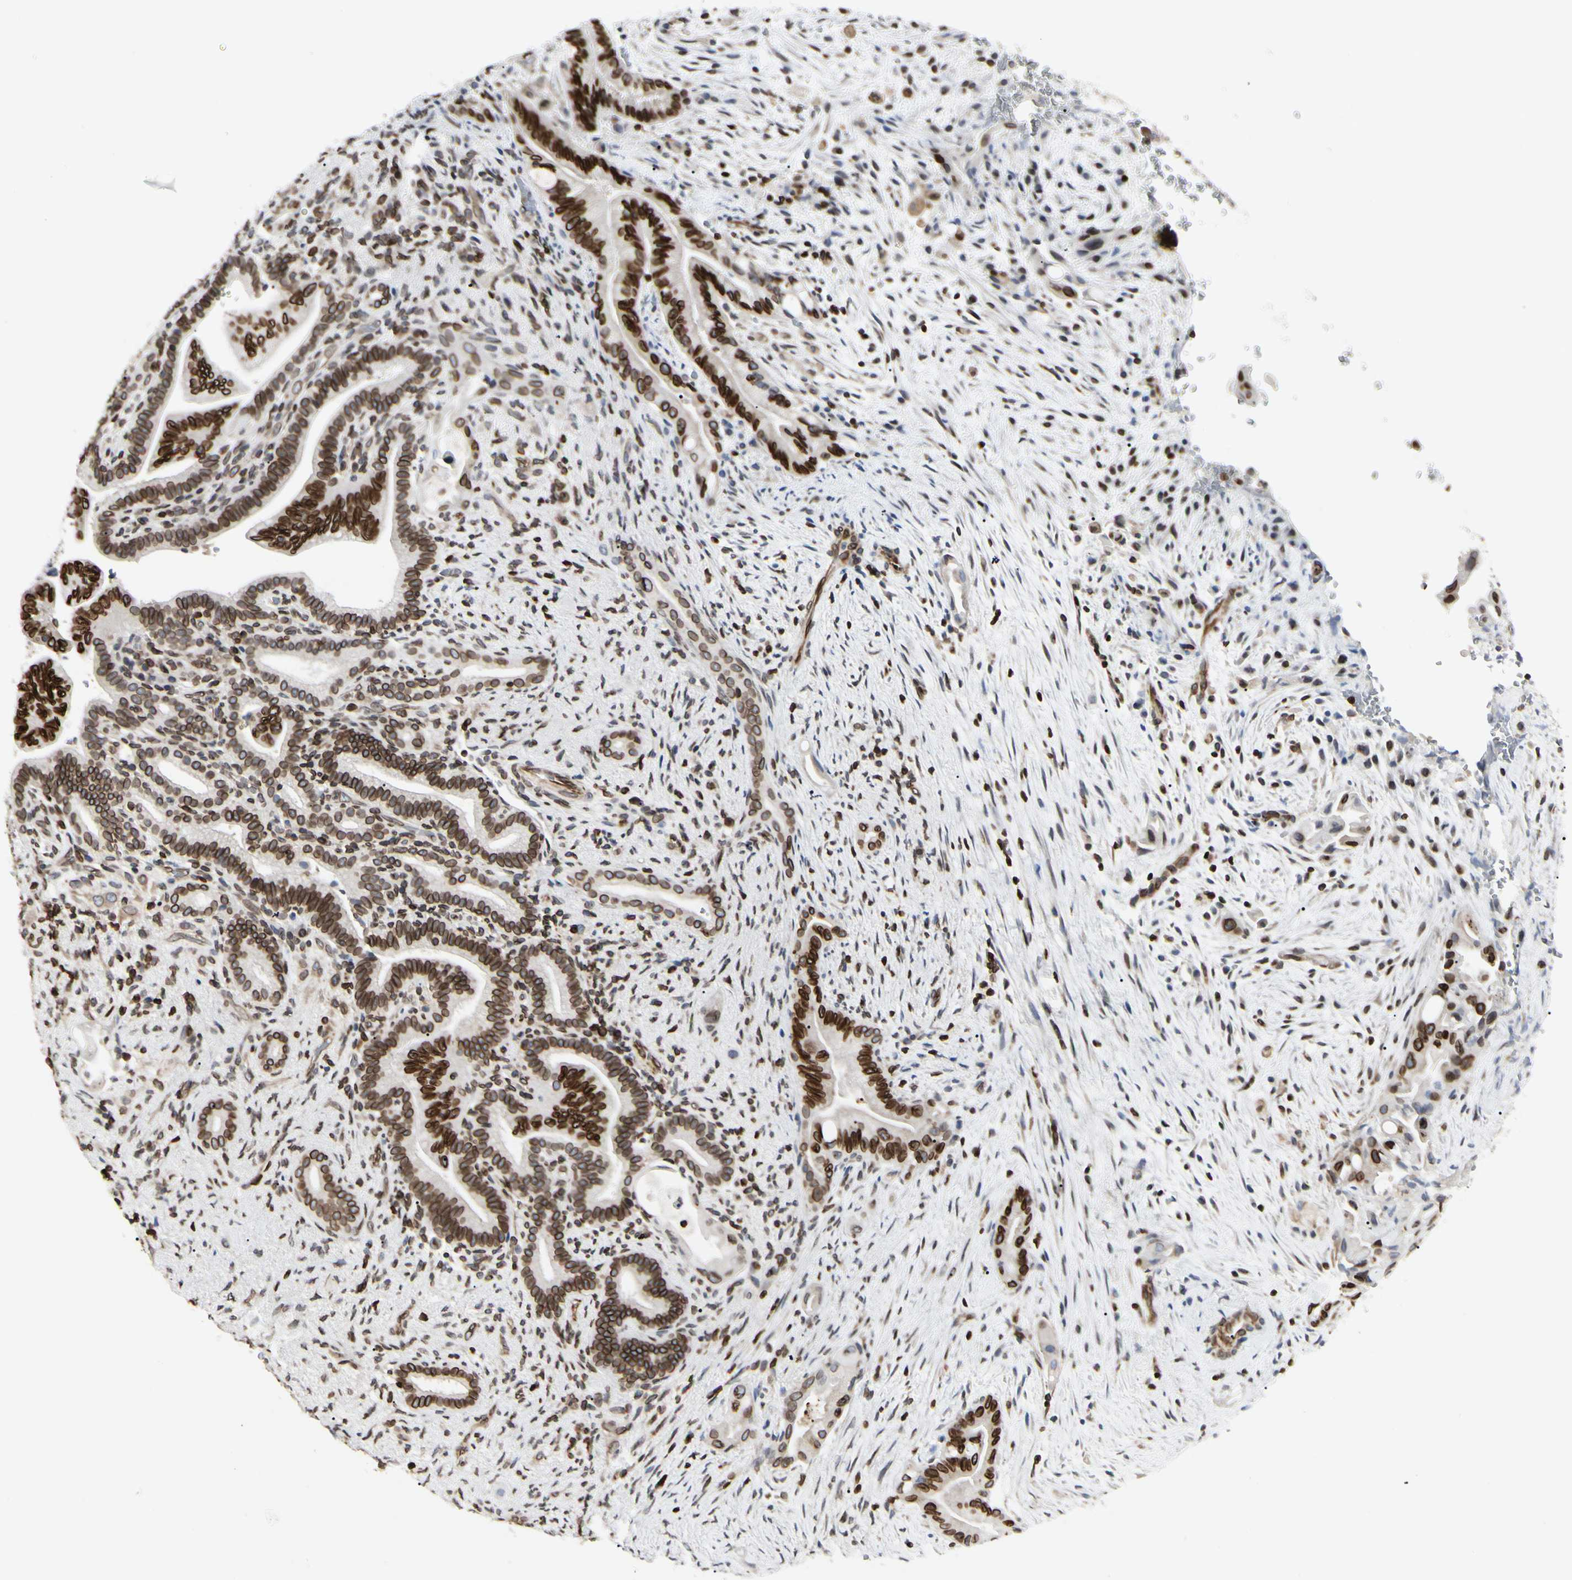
{"staining": {"intensity": "strong", "quantity": ">75%", "location": "cytoplasmic/membranous,nuclear"}, "tissue": "liver cancer", "cell_type": "Tumor cells", "image_type": "cancer", "snomed": [{"axis": "morphology", "description": "Cholangiocarcinoma"}, {"axis": "topography", "description": "Liver"}], "caption": "IHC photomicrograph of neoplastic tissue: human cholangiocarcinoma (liver) stained using immunohistochemistry exhibits high levels of strong protein expression localized specifically in the cytoplasmic/membranous and nuclear of tumor cells, appearing as a cytoplasmic/membranous and nuclear brown color.", "gene": "TMPO", "patient": {"sex": "female", "age": 68}}